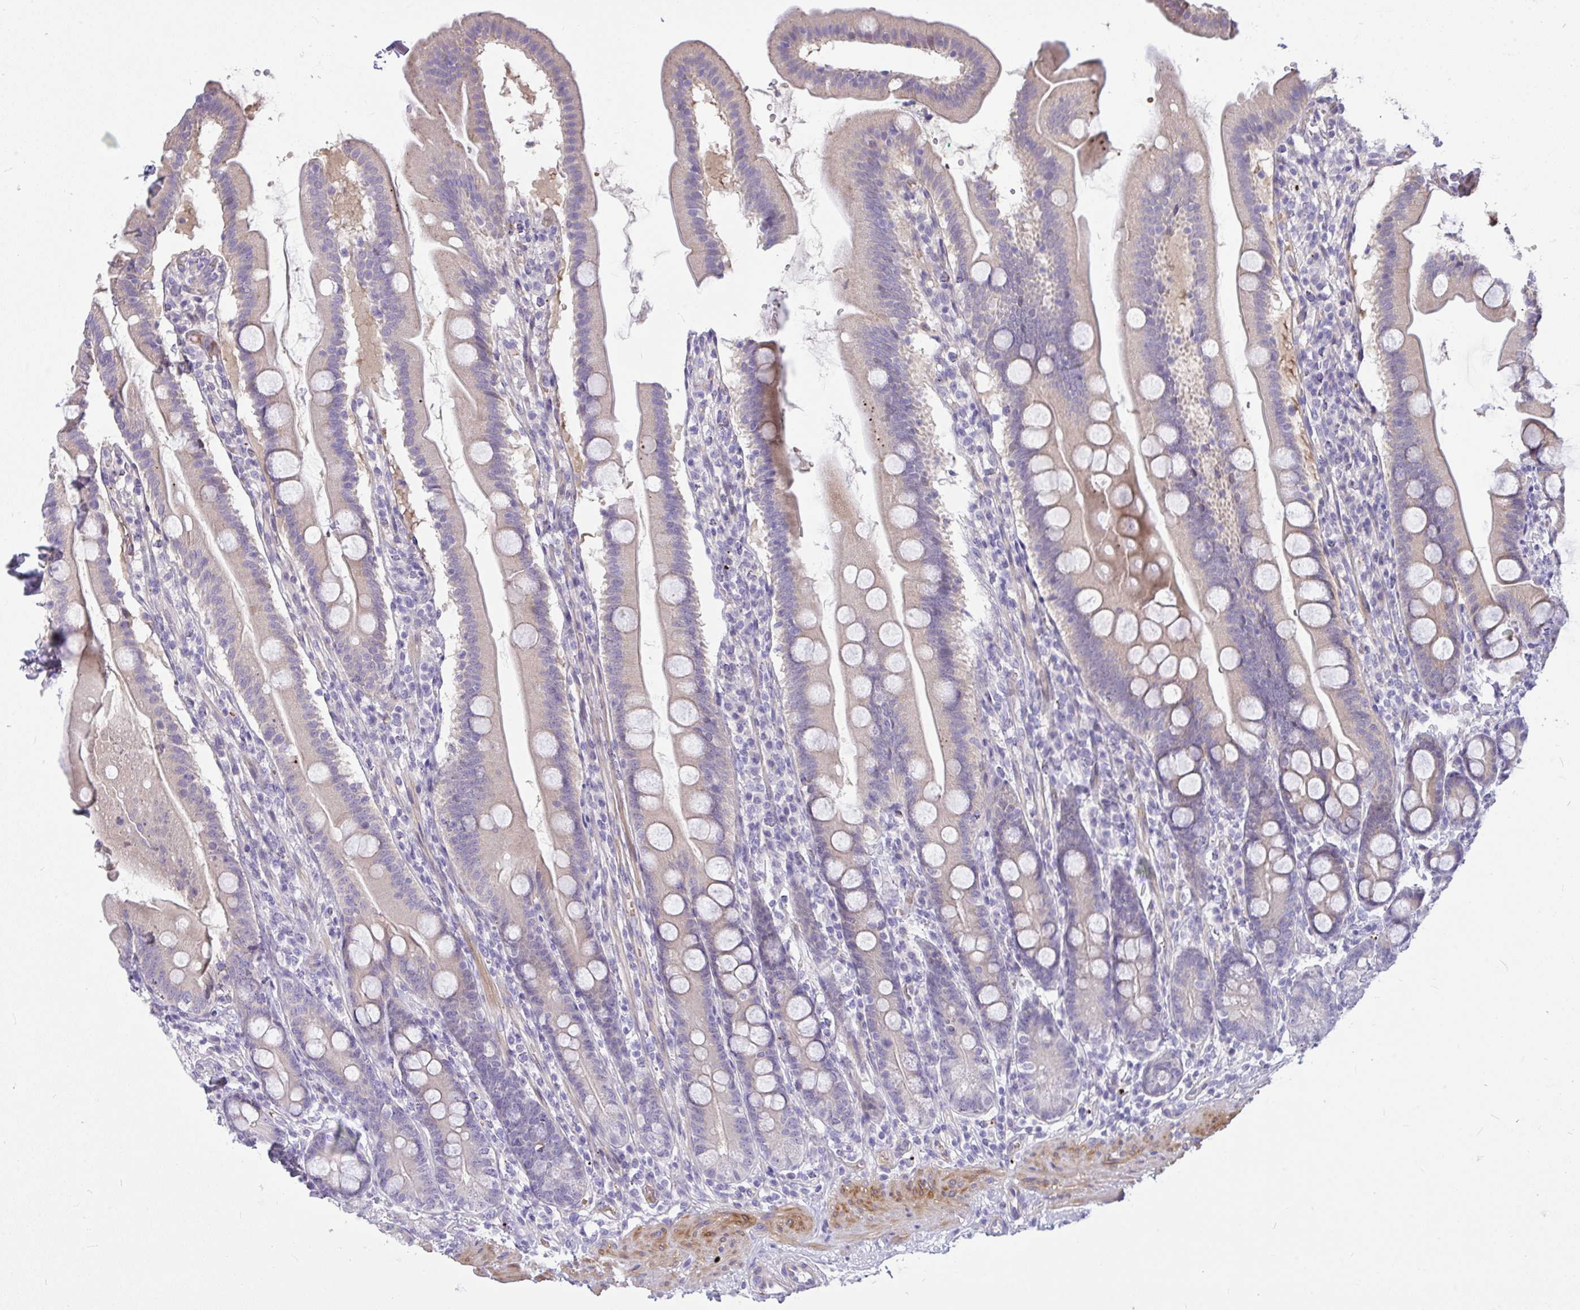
{"staining": {"intensity": "weak", "quantity": "25%-75%", "location": "cytoplasmic/membranous"}, "tissue": "duodenum", "cell_type": "Glandular cells", "image_type": "normal", "snomed": [{"axis": "morphology", "description": "Normal tissue, NOS"}, {"axis": "topography", "description": "Duodenum"}], "caption": "Human duodenum stained with a brown dye exhibits weak cytoplasmic/membranous positive staining in about 25%-75% of glandular cells.", "gene": "MOCS1", "patient": {"sex": "female", "age": 67}}